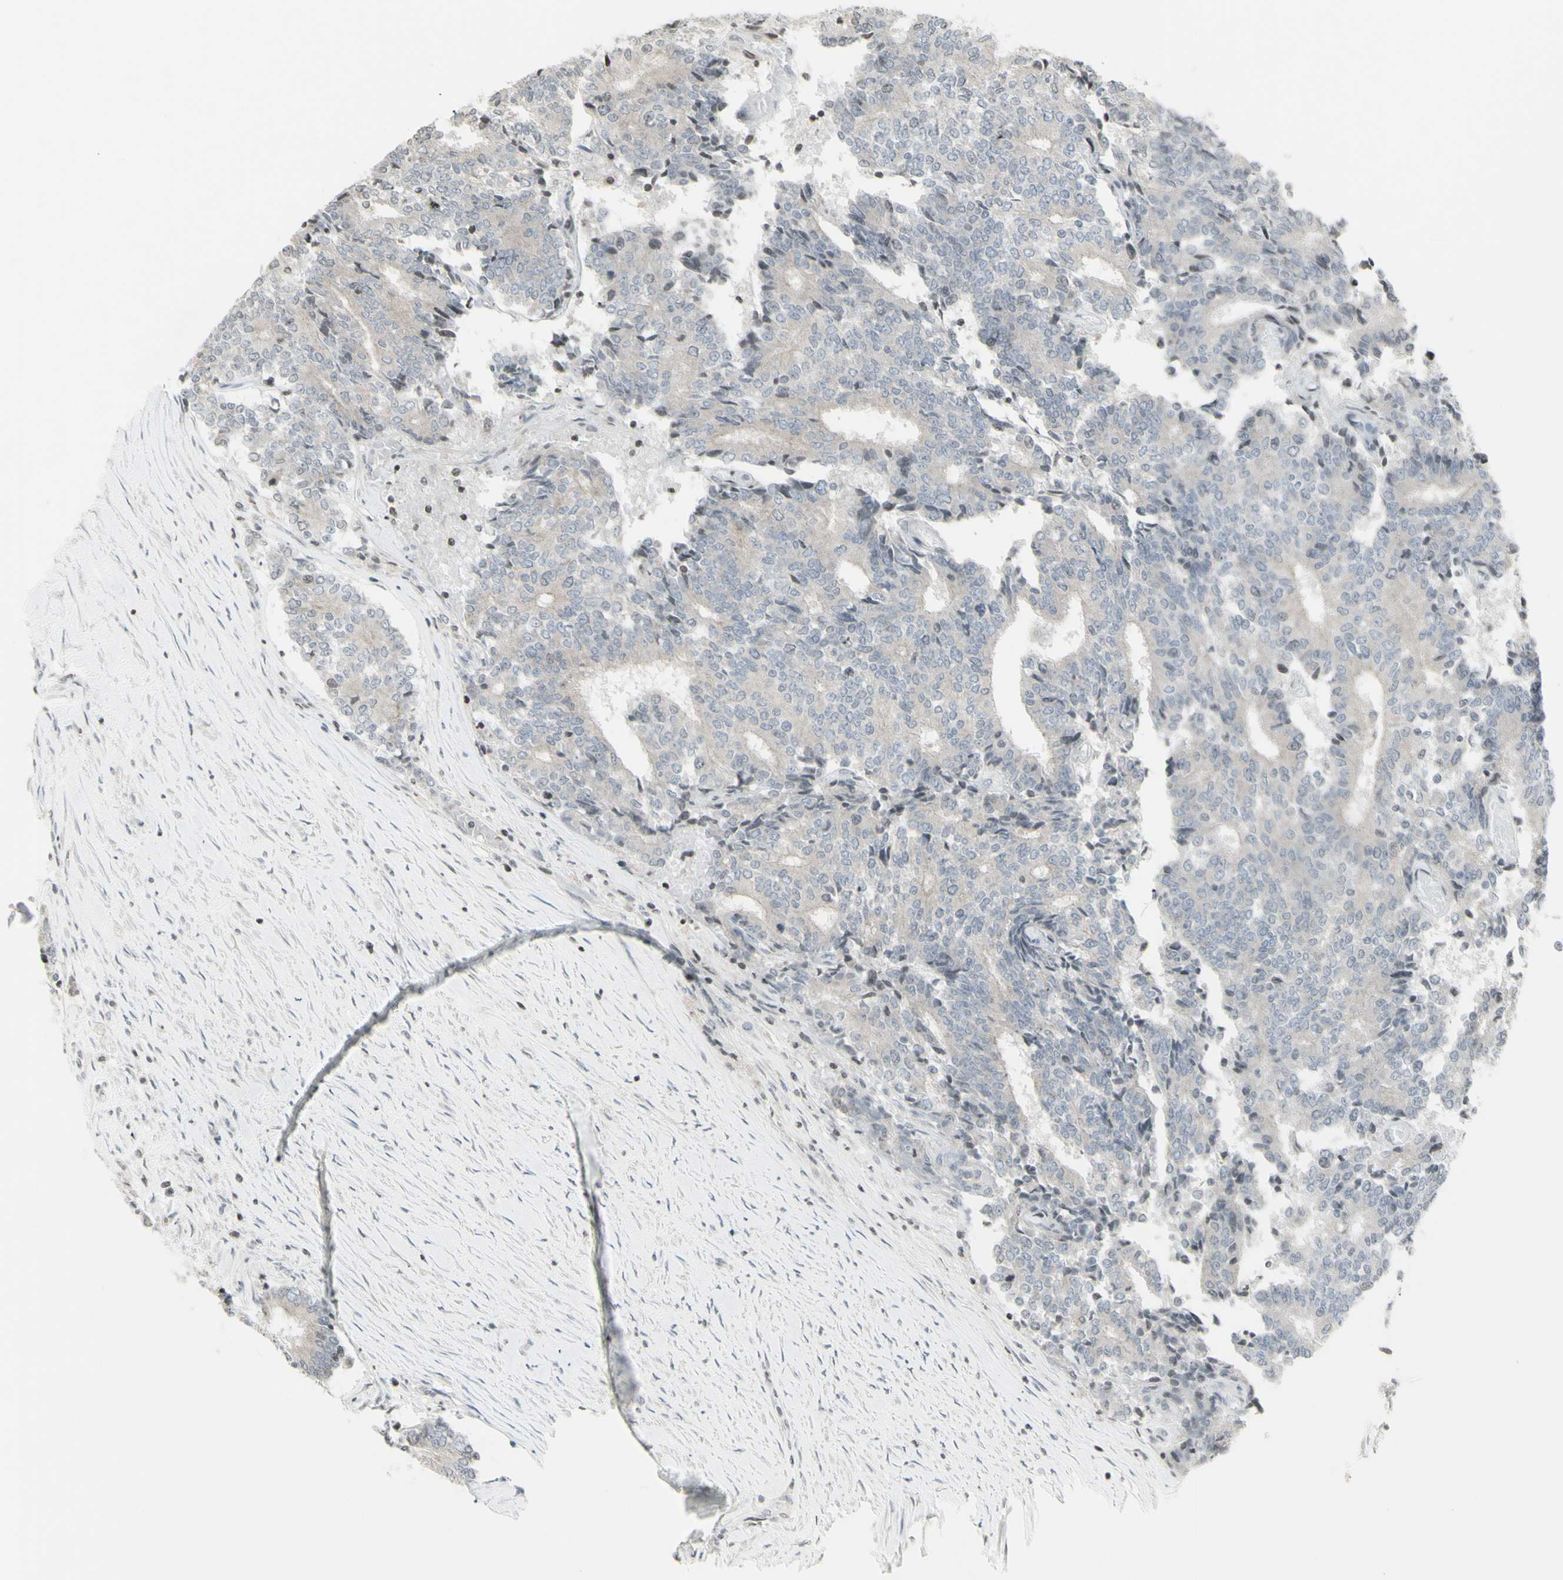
{"staining": {"intensity": "negative", "quantity": "none", "location": "none"}, "tissue": "prostate cancer", "cell_type": "Tumor cells", "image_type": "cancer", "snomed": [{"axis": "morphology", "description": "Normal tissue, NOS"}, {"axis": "morphology", "description": "Adenocarcinoma, High grade"}, {"axis": "topography", "description": "Prostate"}, {"axis": "topography", "description": "Seminal veicle"}], "caption": "Prostate cancer (high-grade adenocarcinoma) stained for a protein using IHC shows no staining tumor cells.", "gene": "MUC5AC", "patient": {"sex": "male", "age": 55}}